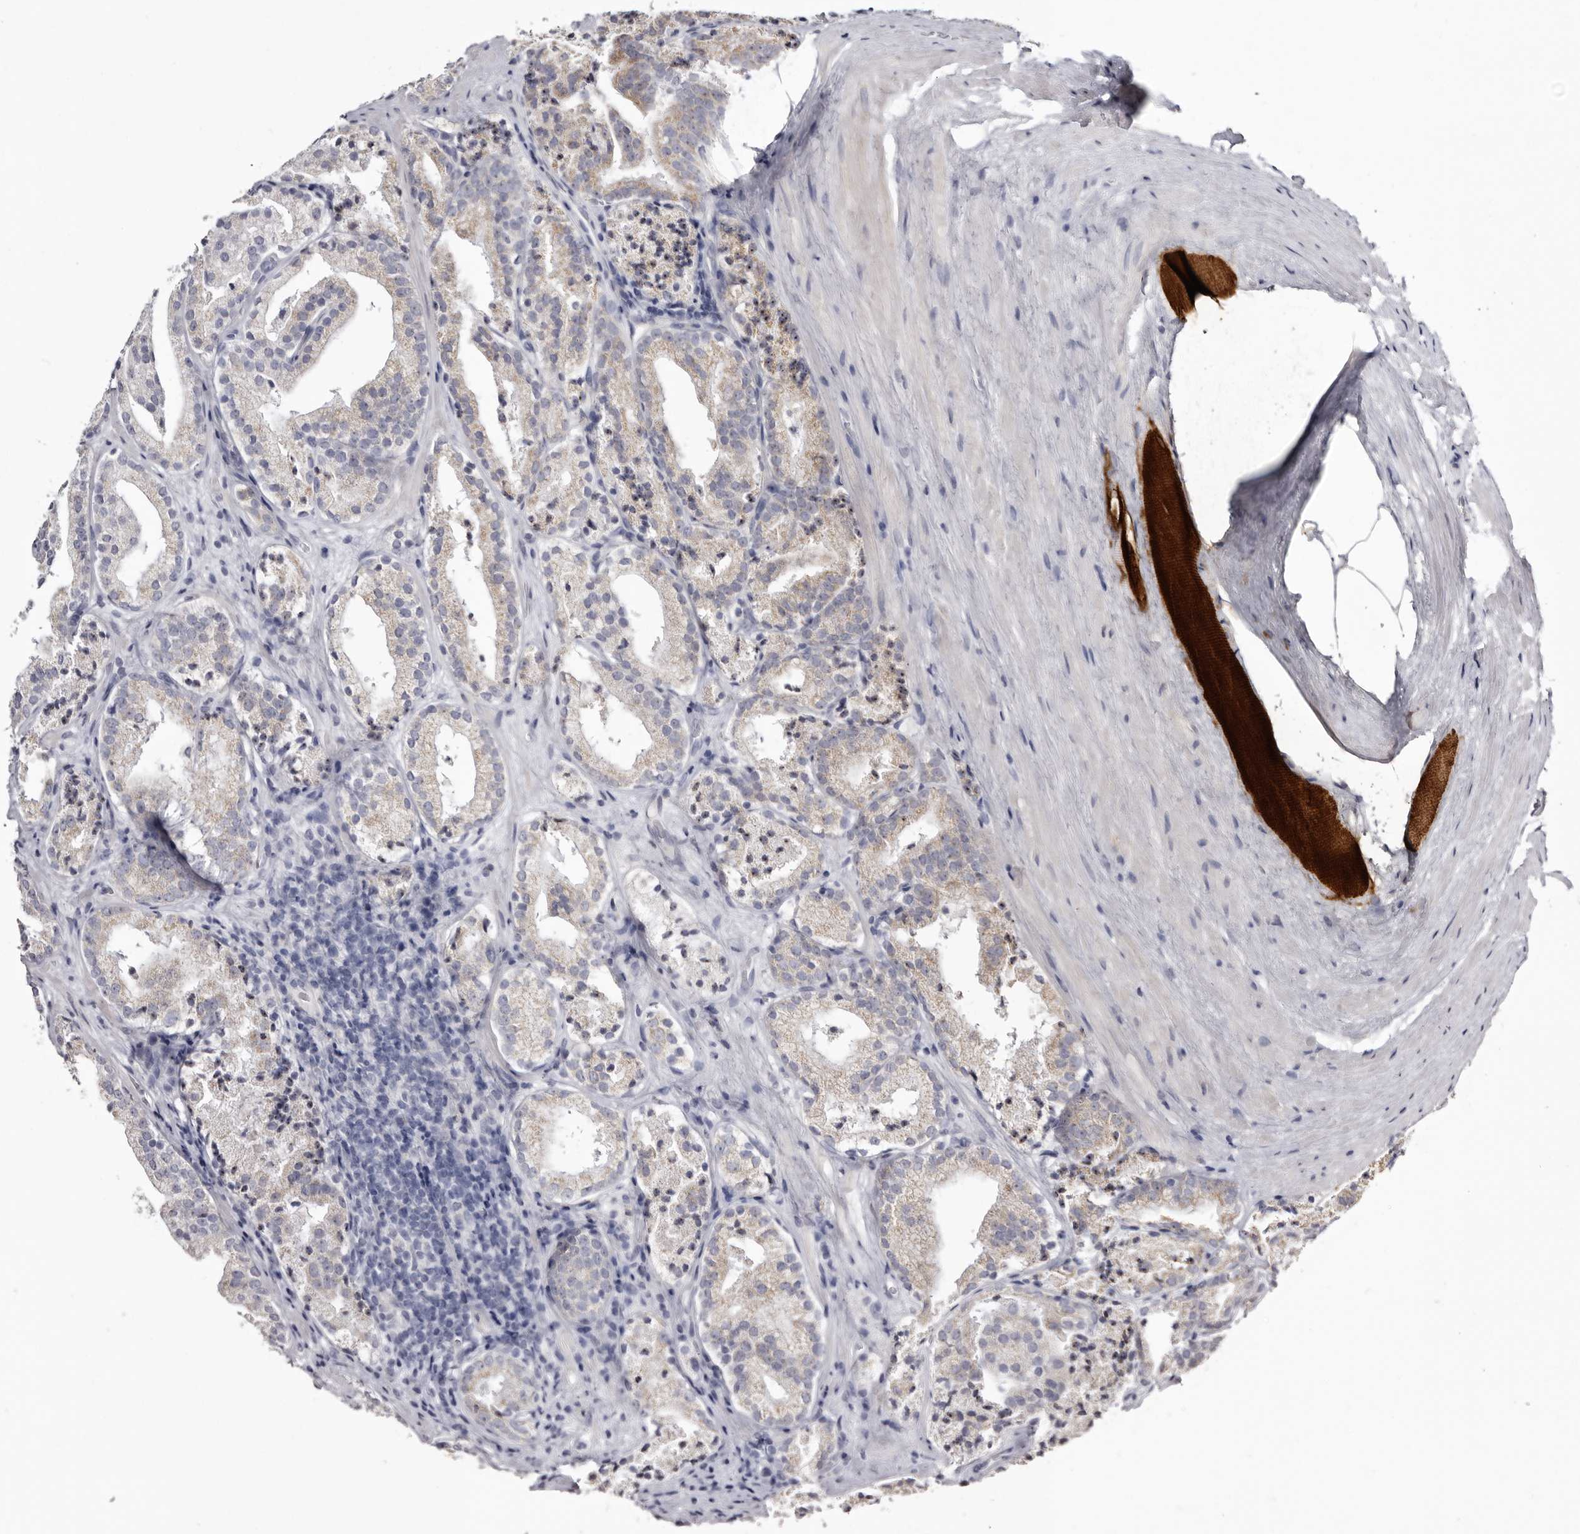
{"staining": {"intensity": "weak", "quantity": "<25%", "location": "cytoplasmic/membranous"}, "tissue": "prostate cancer", "cell_type": "Tumor cells", "image_type": "cancer", "snomed": [{"axis": "morphology", "description": "Adenocarcinoma, High grade"}, {"axis": "topography", "description": "Prostate"}], "caption": "DAB immunohistochemical staining of human prostate cancer (adenocarcinoma (high-grade)) demonstrates no significant positivity in tumor cells.", "gene": "CASQ1", "patient": {"sex": "male", "age": 57}}